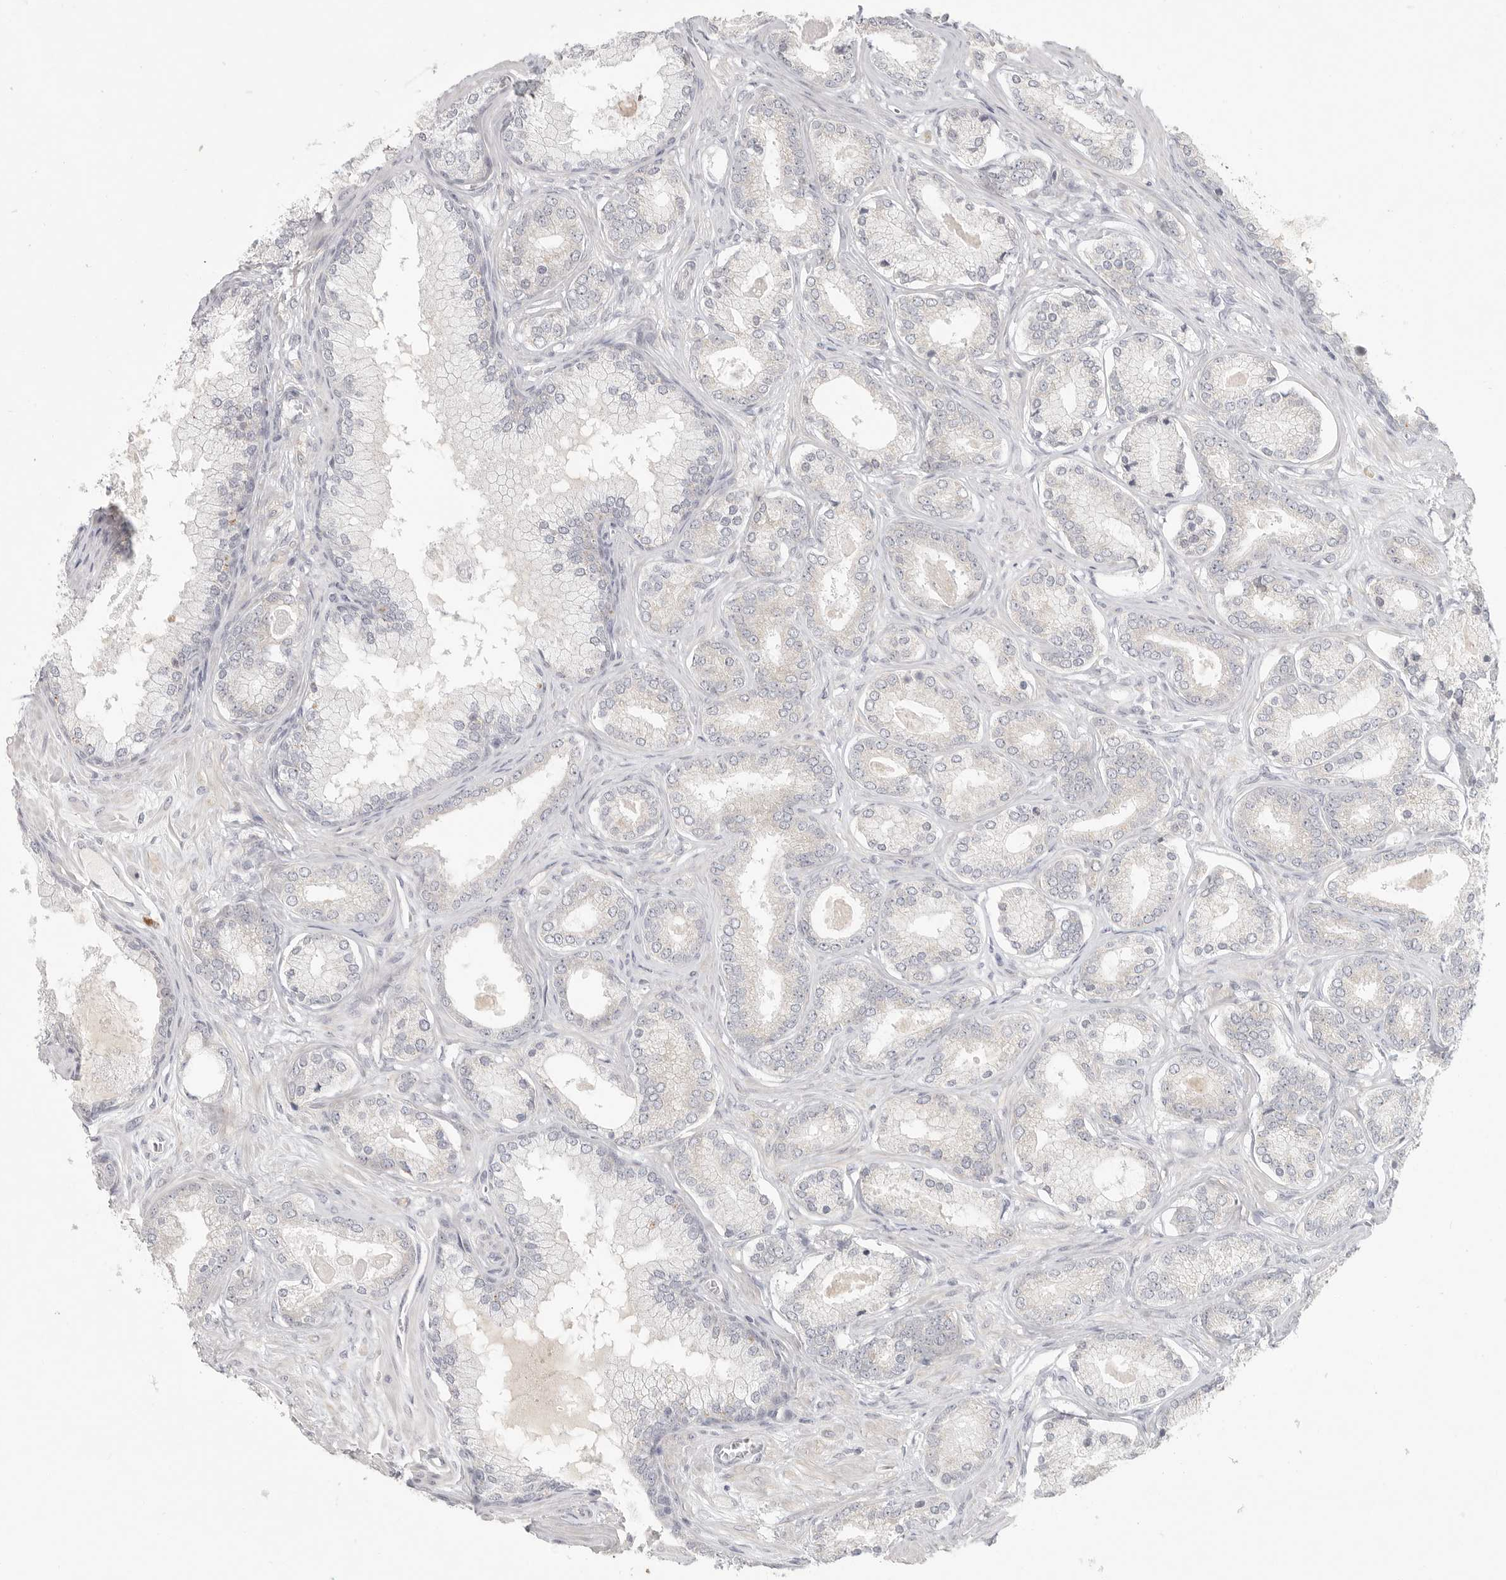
{"staining": {"intensity": "weak", "quantity": "25%-75%", "location": "cytoplasmic/membranous"}, "tissue": "prostate cancer", "cell_type": "Tumor cells", "image_type": "cancer", "snomed": [{"axis": "morphology", "description": "Adenocarcinoma, Low grade"}, {"axis": "topography", "description": "Prostate"}], "caption": "Tumor cells demonstrate low levels of weak cytoplasmic/membranous staining in approximately 25%-75% of cells in prostate cancer (adenocarcinoma (low-grade)). Using DAB (3,3'-diaminobenzidine) (brown) and hematoxylin (blue) stains, captured at high magnification using brightfield microscopy.", "gene": "SLC25A36", "patient": {"sex": "male", "age": 70}}